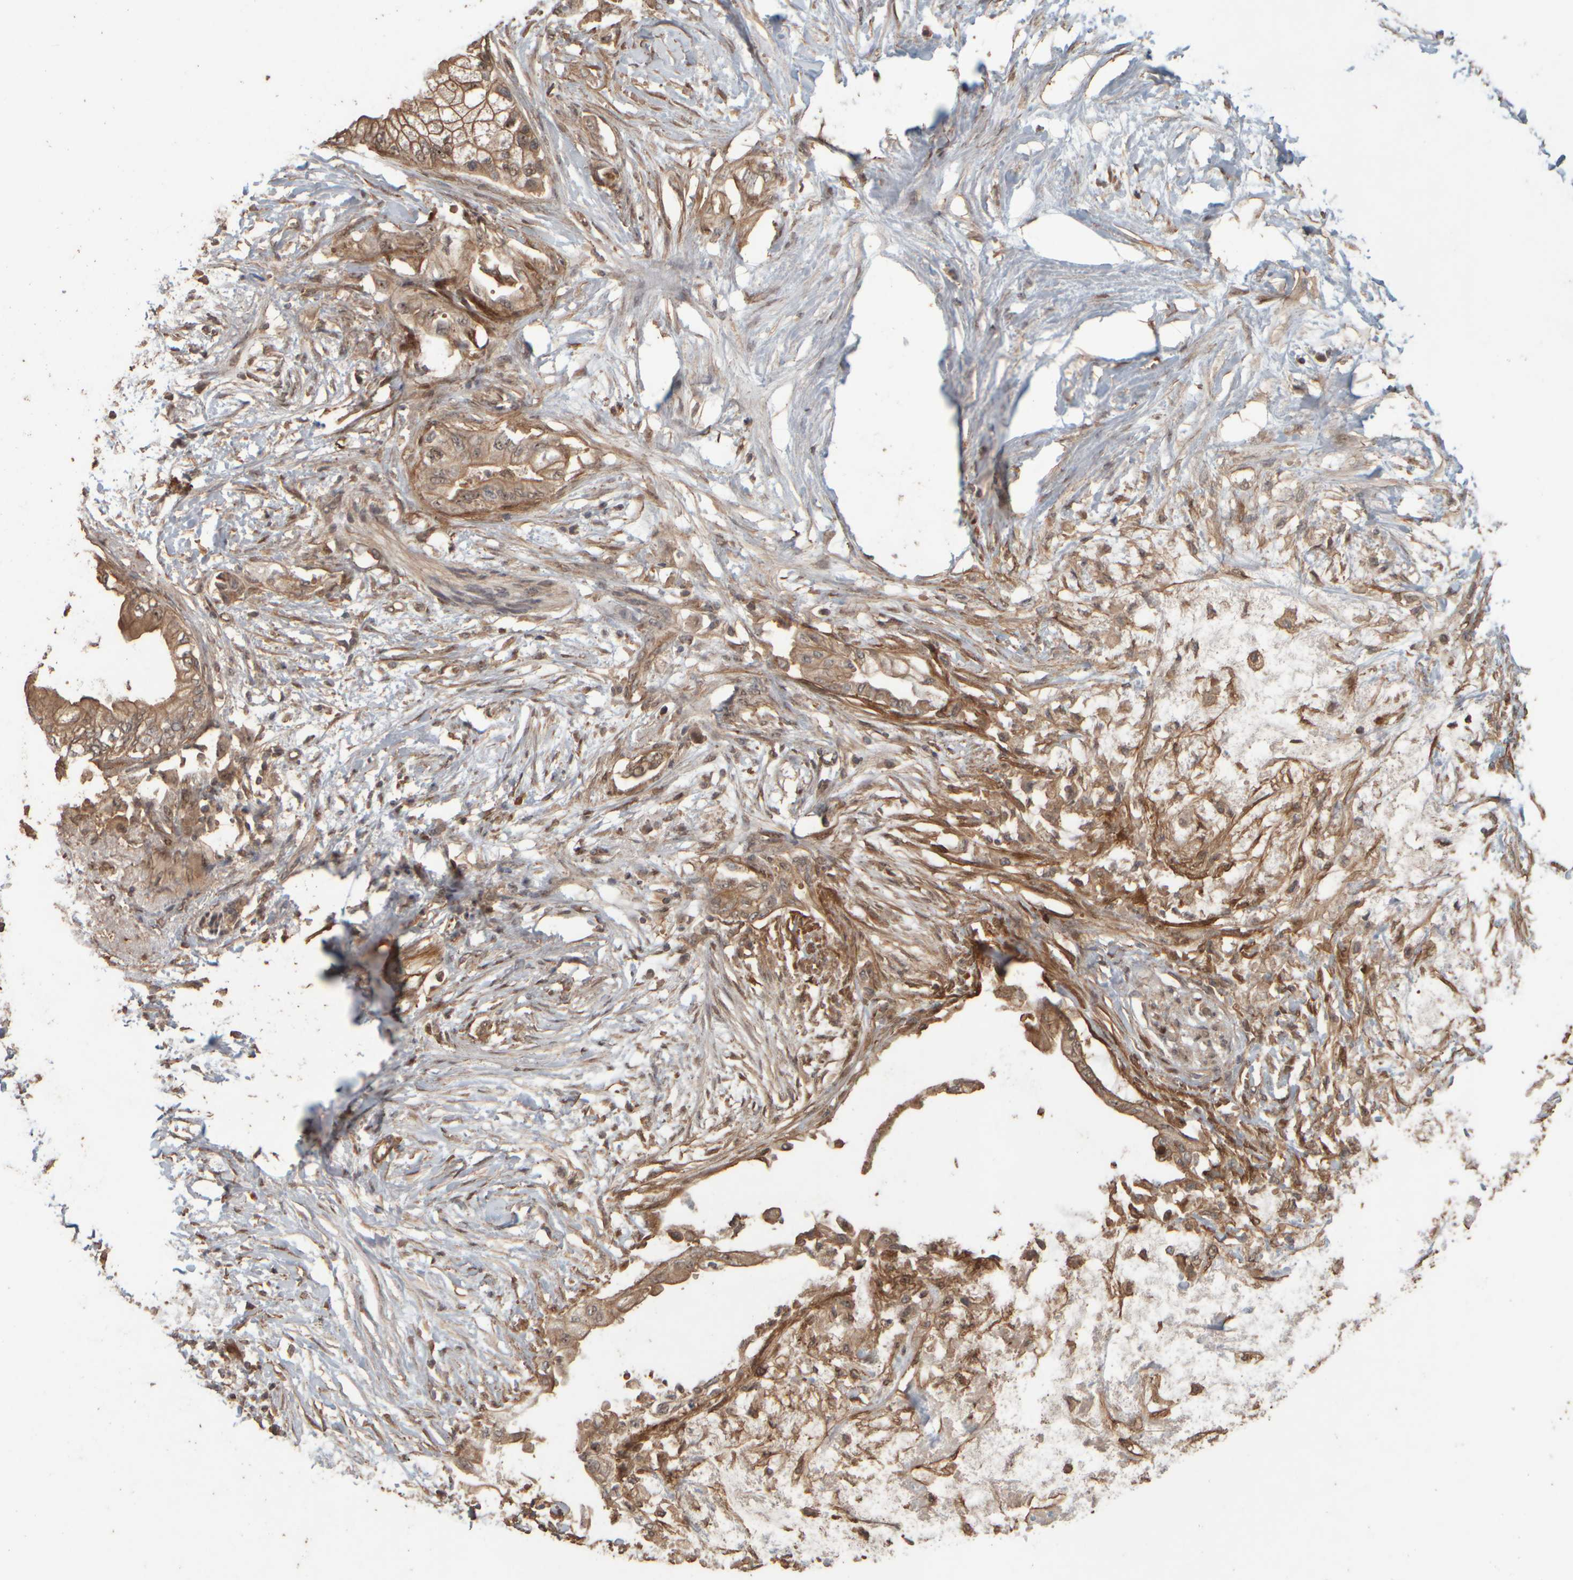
{"staining": {"intensity": "moderate", "quantity": ">75%", "location": "cytoplasmic/membranous,nuclear"}, "tissue": "pancreatic cancer", "cell_type": "Tumor cells", "image_type": "cancer", "snomed": [{"axis": "morphology", "description": "Normal tissue, NOS"}, {"axis": "morphology", "description": "Adenocarcinoma, NOS"}, {"axis": "topography", "description": "Pancreas"}, {"axis": "topography", "description": "Duodenum"}], "caption": "Tumor cells demonstrate moderate cytoplasmic/membranous and nuclear expression in about >75% of cells in pancreatic cancer.", "gene": "SPHK1", "patient": {"sex": "female", "age": 60}}